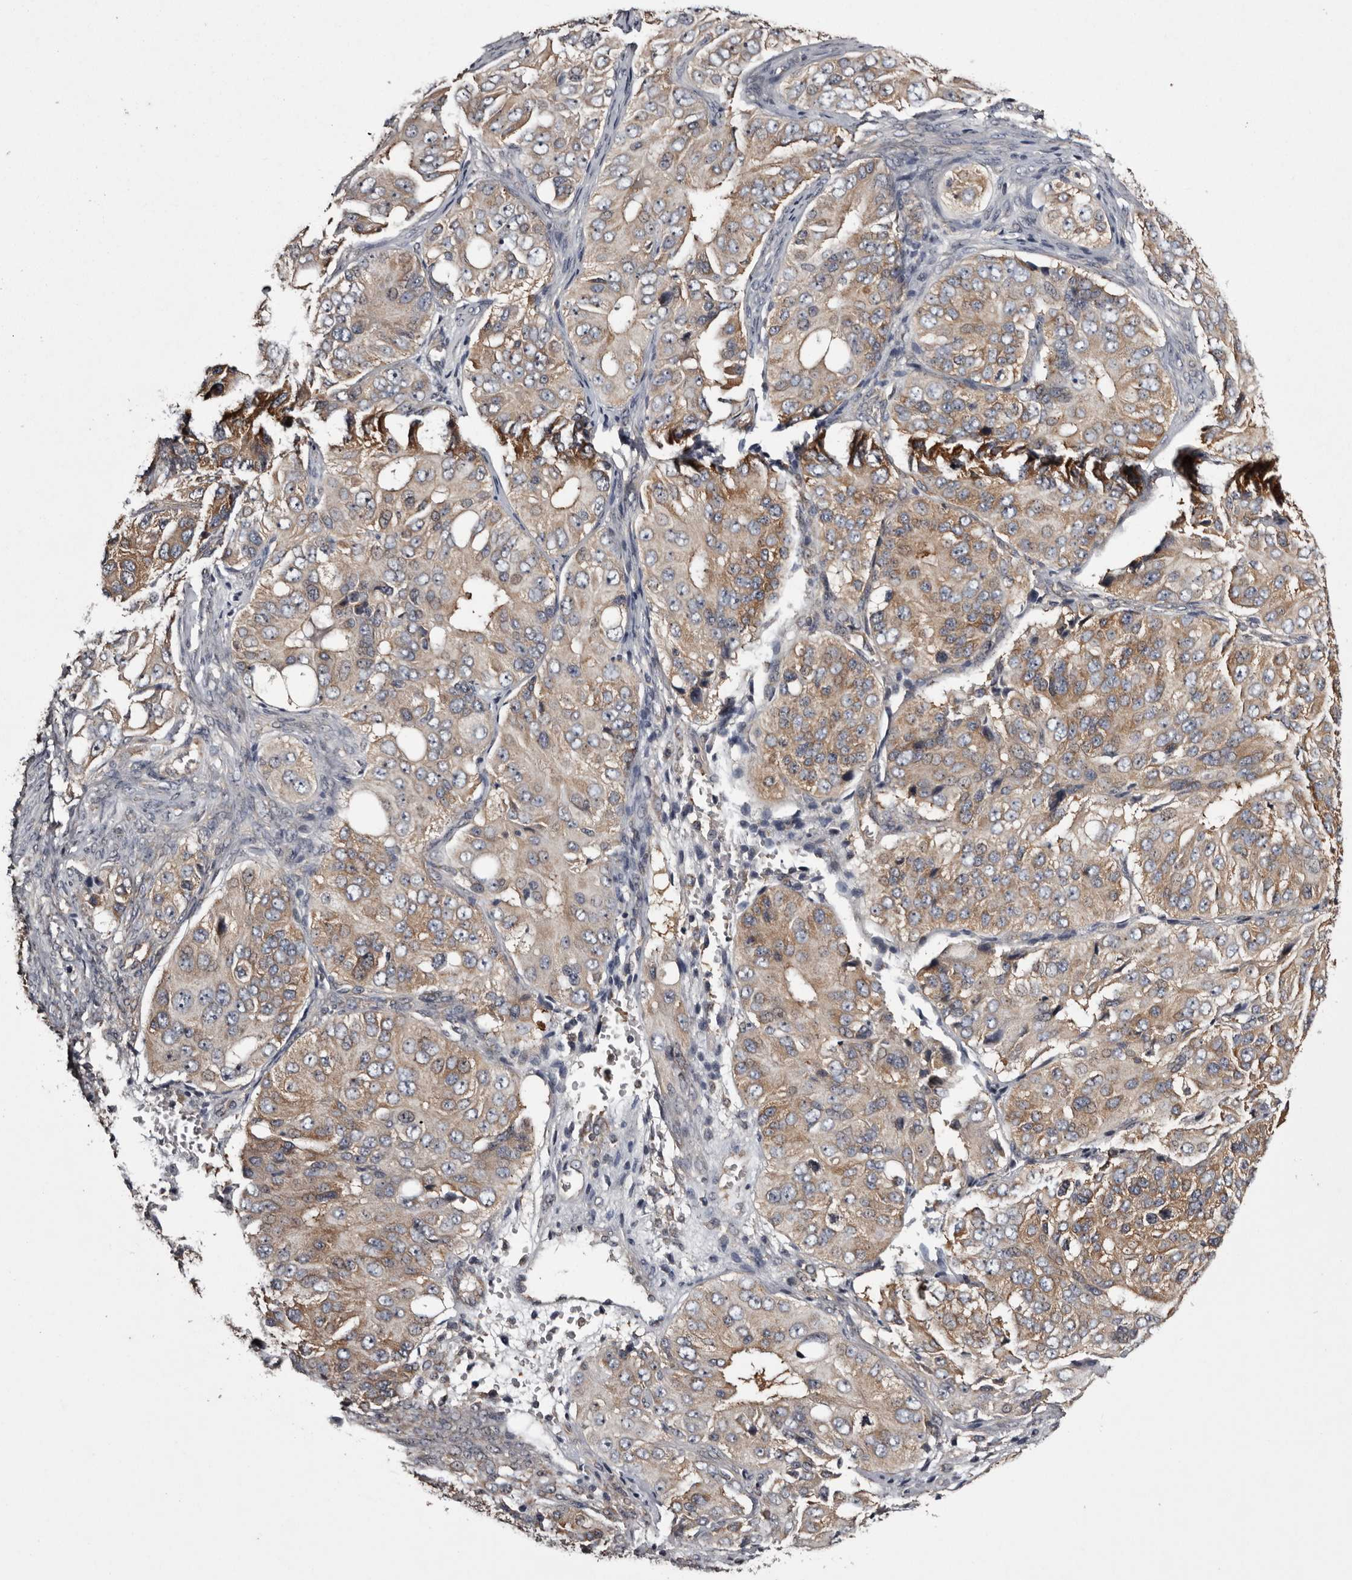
{"staining": {"intensity": "weak", "quantity": ">75%", "location": "cytoplasmic/membranous"}, "tissue": "ovarian cancer", "cell_type": "Tumor cells", "image_type": "cancer", "snomed": [{"axis": "morphology", "description": "Carcinoma, endometroid"}, {"axis": "topography", "description": "Ovary"}], "caption": "Immunohistochemical staining of human ovarian cancer (endometroid carcinoma) shows weak cytoplasmic/membranous protein positivity in approximately >75% of tumor cells.", "gene": "DARS1", "patient": {"sex": "female", "age": 51}}